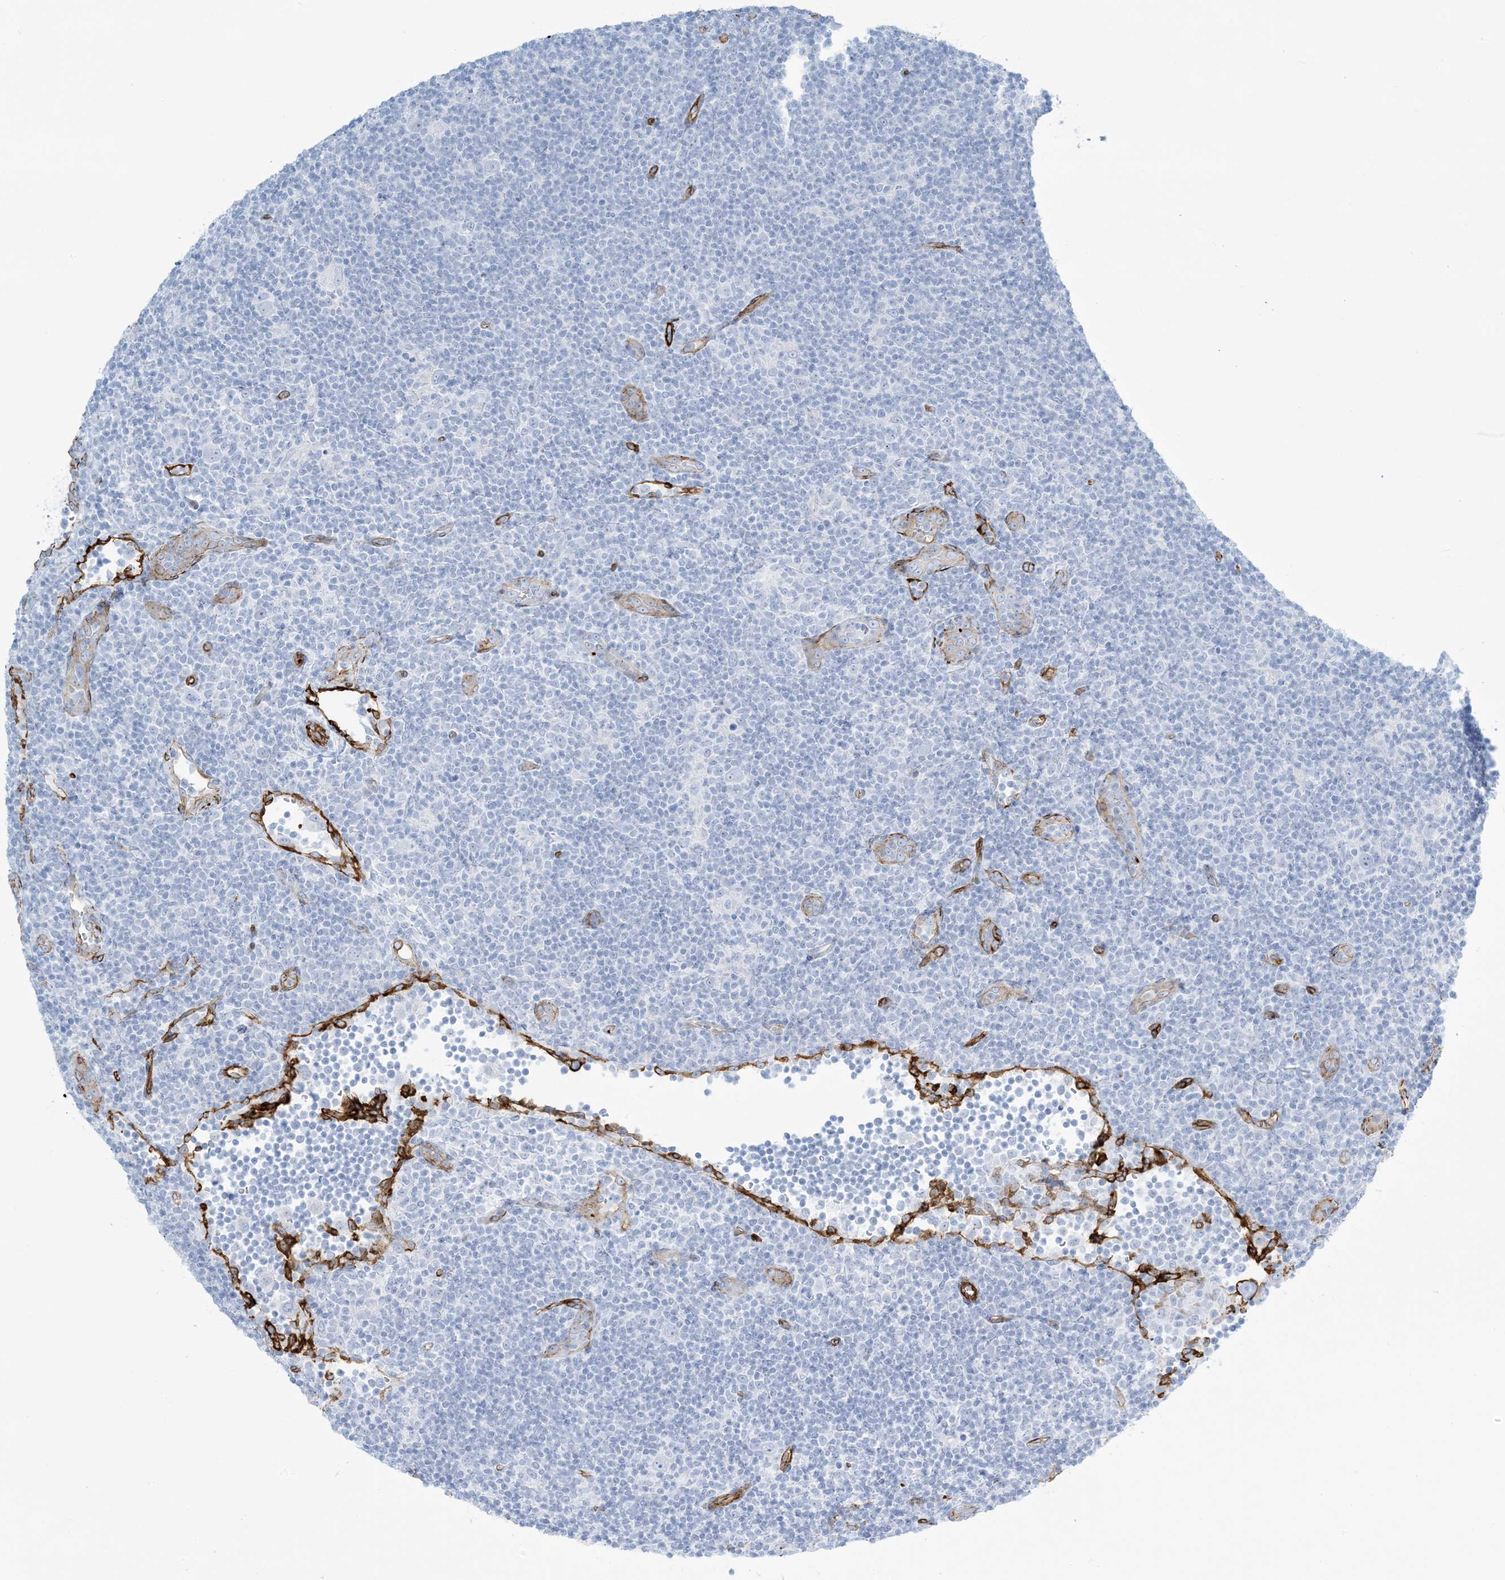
{"staining": {"intensity": "negative", "quantity": "none", "location": "none"}, "tissue": "lymphoma", "cell_type": "Tumor cells", "image_type": "cancer", "snomed": [{"axis": "morphology", "description": "Hodgkin's disease, NOS"}, {"axis": "topography", "description": "Lymph node"}], "caption": "IHC histopathology image of neoplastic tissue: human Hodgkin's disease stained with DAB reveals no significant protein staining in tumor cells.", "gene": "EPS8L3", "patient": {"sex": "female", "age": 57}}